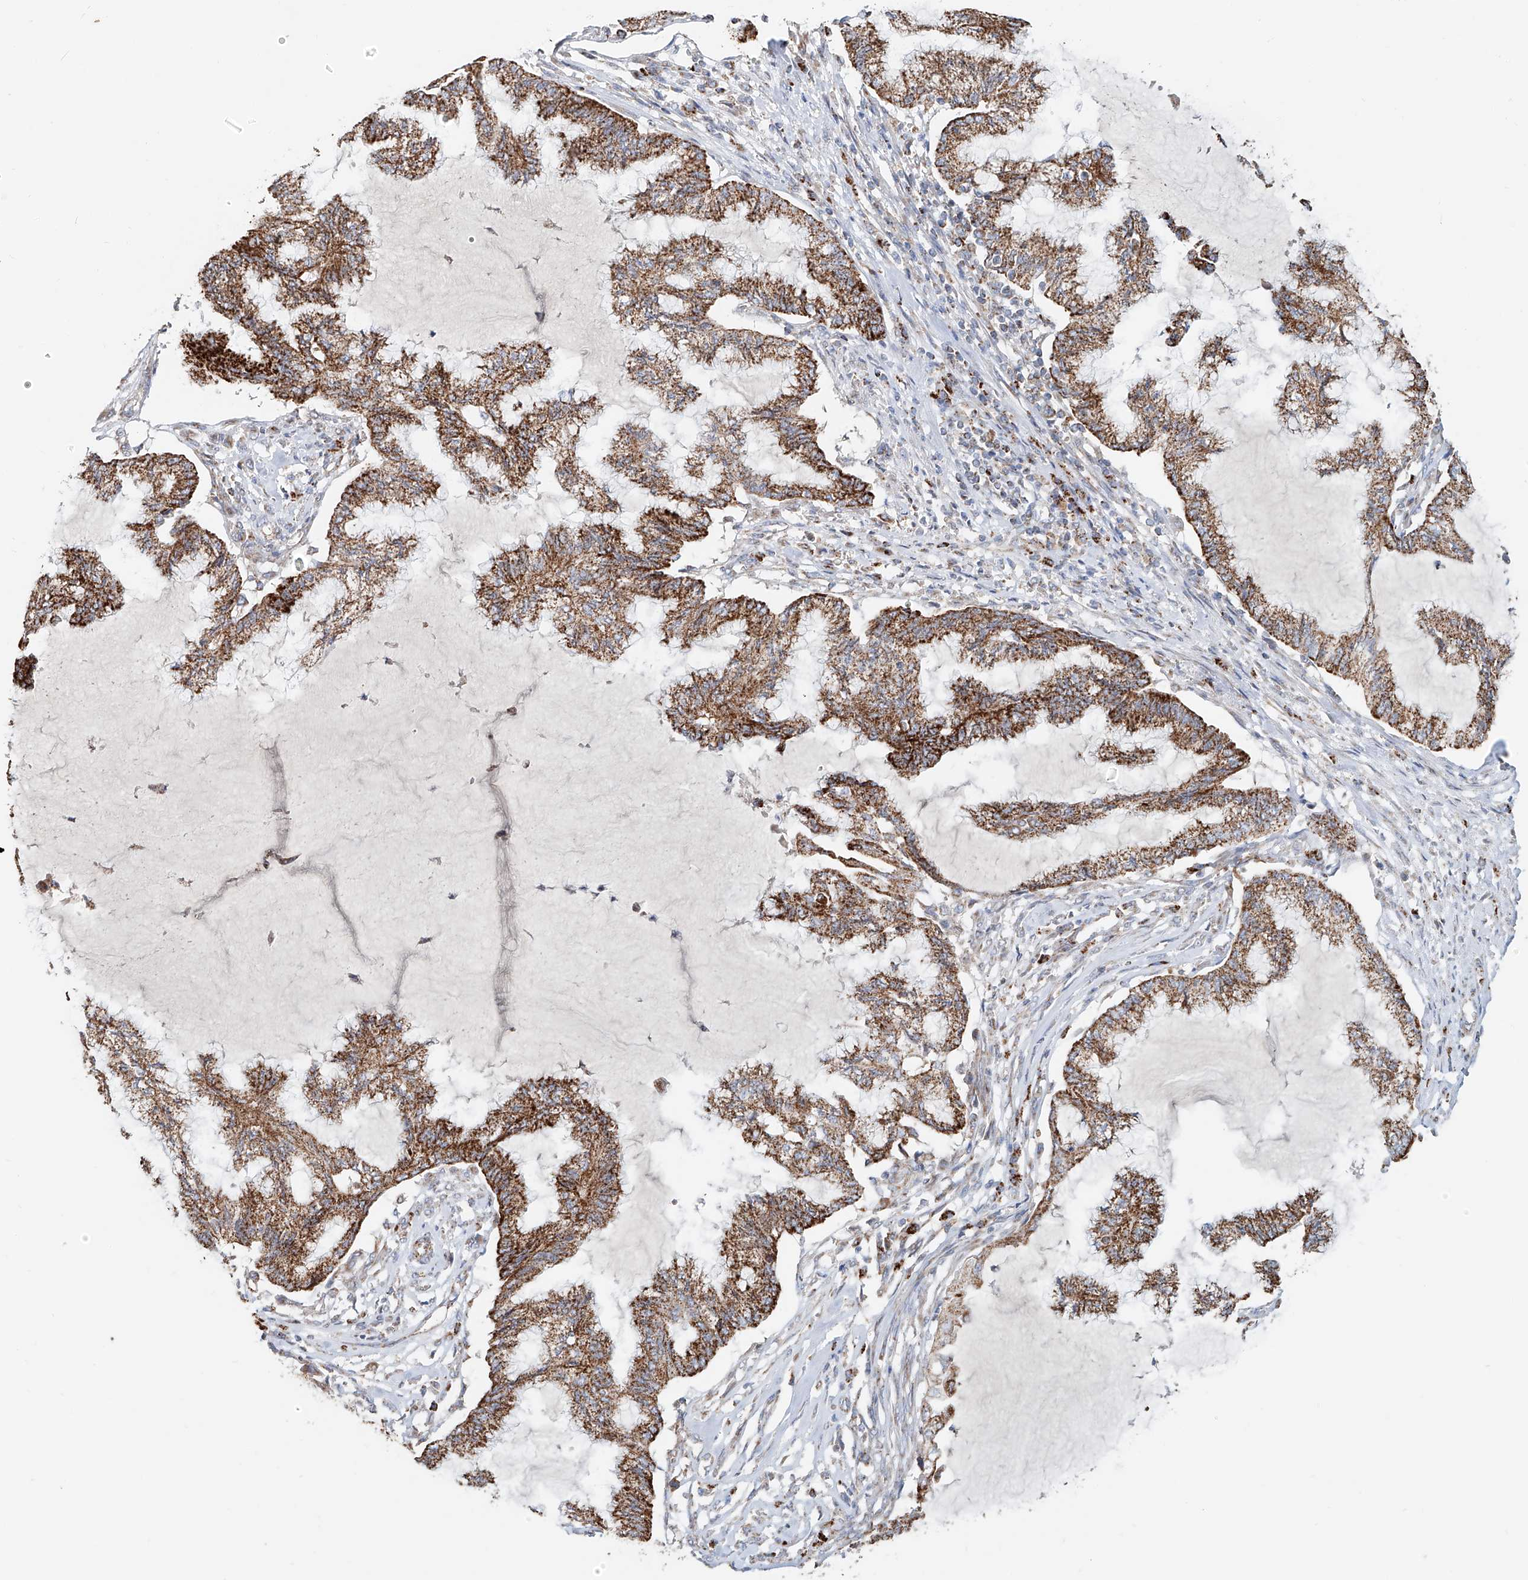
{"staining": {"intensity": "strong", "quantity": ">75%", "location": "cytoplasmic/membranous"}, "tissue": "endometrial cancer", "cell_type": "Tumor cells", "image_type": "cancer", "snomed": [{"axis": "morphology", "description": "Adenocarcinoma, NOS"}, {"axis": "topography", "description": "Endometrium"}], "caption": "The photomicrograph demonstrates a brown stain indicating the presence of a protein in the cytoplasmic/membranous of tumor cells in endometrial cancer (adenocarcinoma).", "gene": "CARD10", "patient": {"sex": "female", "age": 86}}